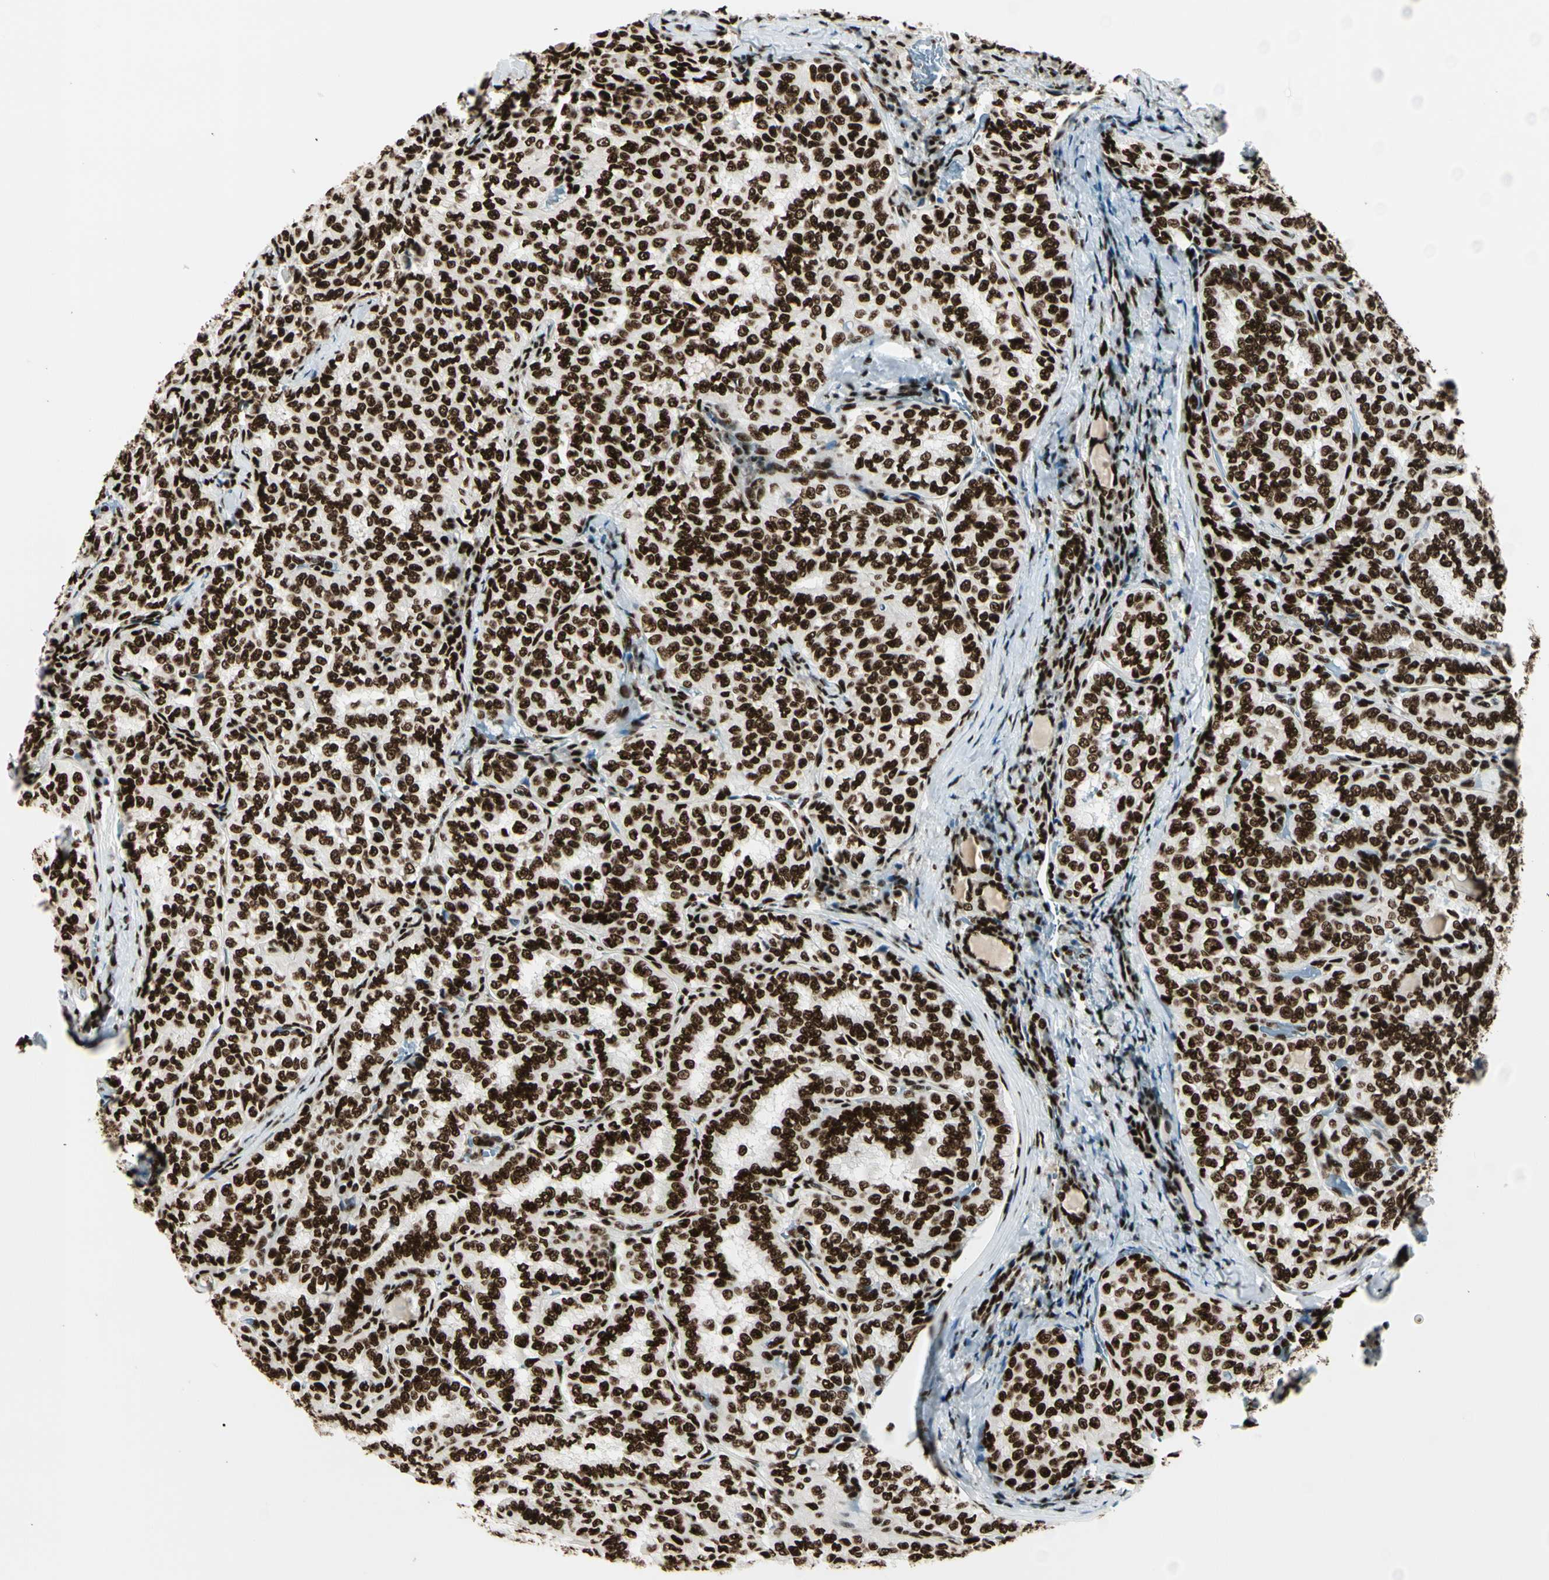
{"staining": {"intensity": "strong", "quantity": ">75%", "location": "nuclear"}, "tissue": "thyroid cancer", "cell_type": "Tumor cells", "image_type": "cancer", "snomed": [{"axis": "morphology", "description": "Normal tissue, NOS"}, {"axis": "morphology", "description": "Papillary adenocarcinoma, NOS"}, {"axis": "topography", "description": "Thyroid gland"}], "caption": "Brown immunohistochemical staining in thyroid cancer shows strong nuclear positivity in about >75% of tumor cells. The staining was performed using DAB, with brown indicating positive protein expression. Nuclei are stained blue with hematoxylin.", "gene": "CCAR1", "patient": {"sex": "female", "age": 30}}